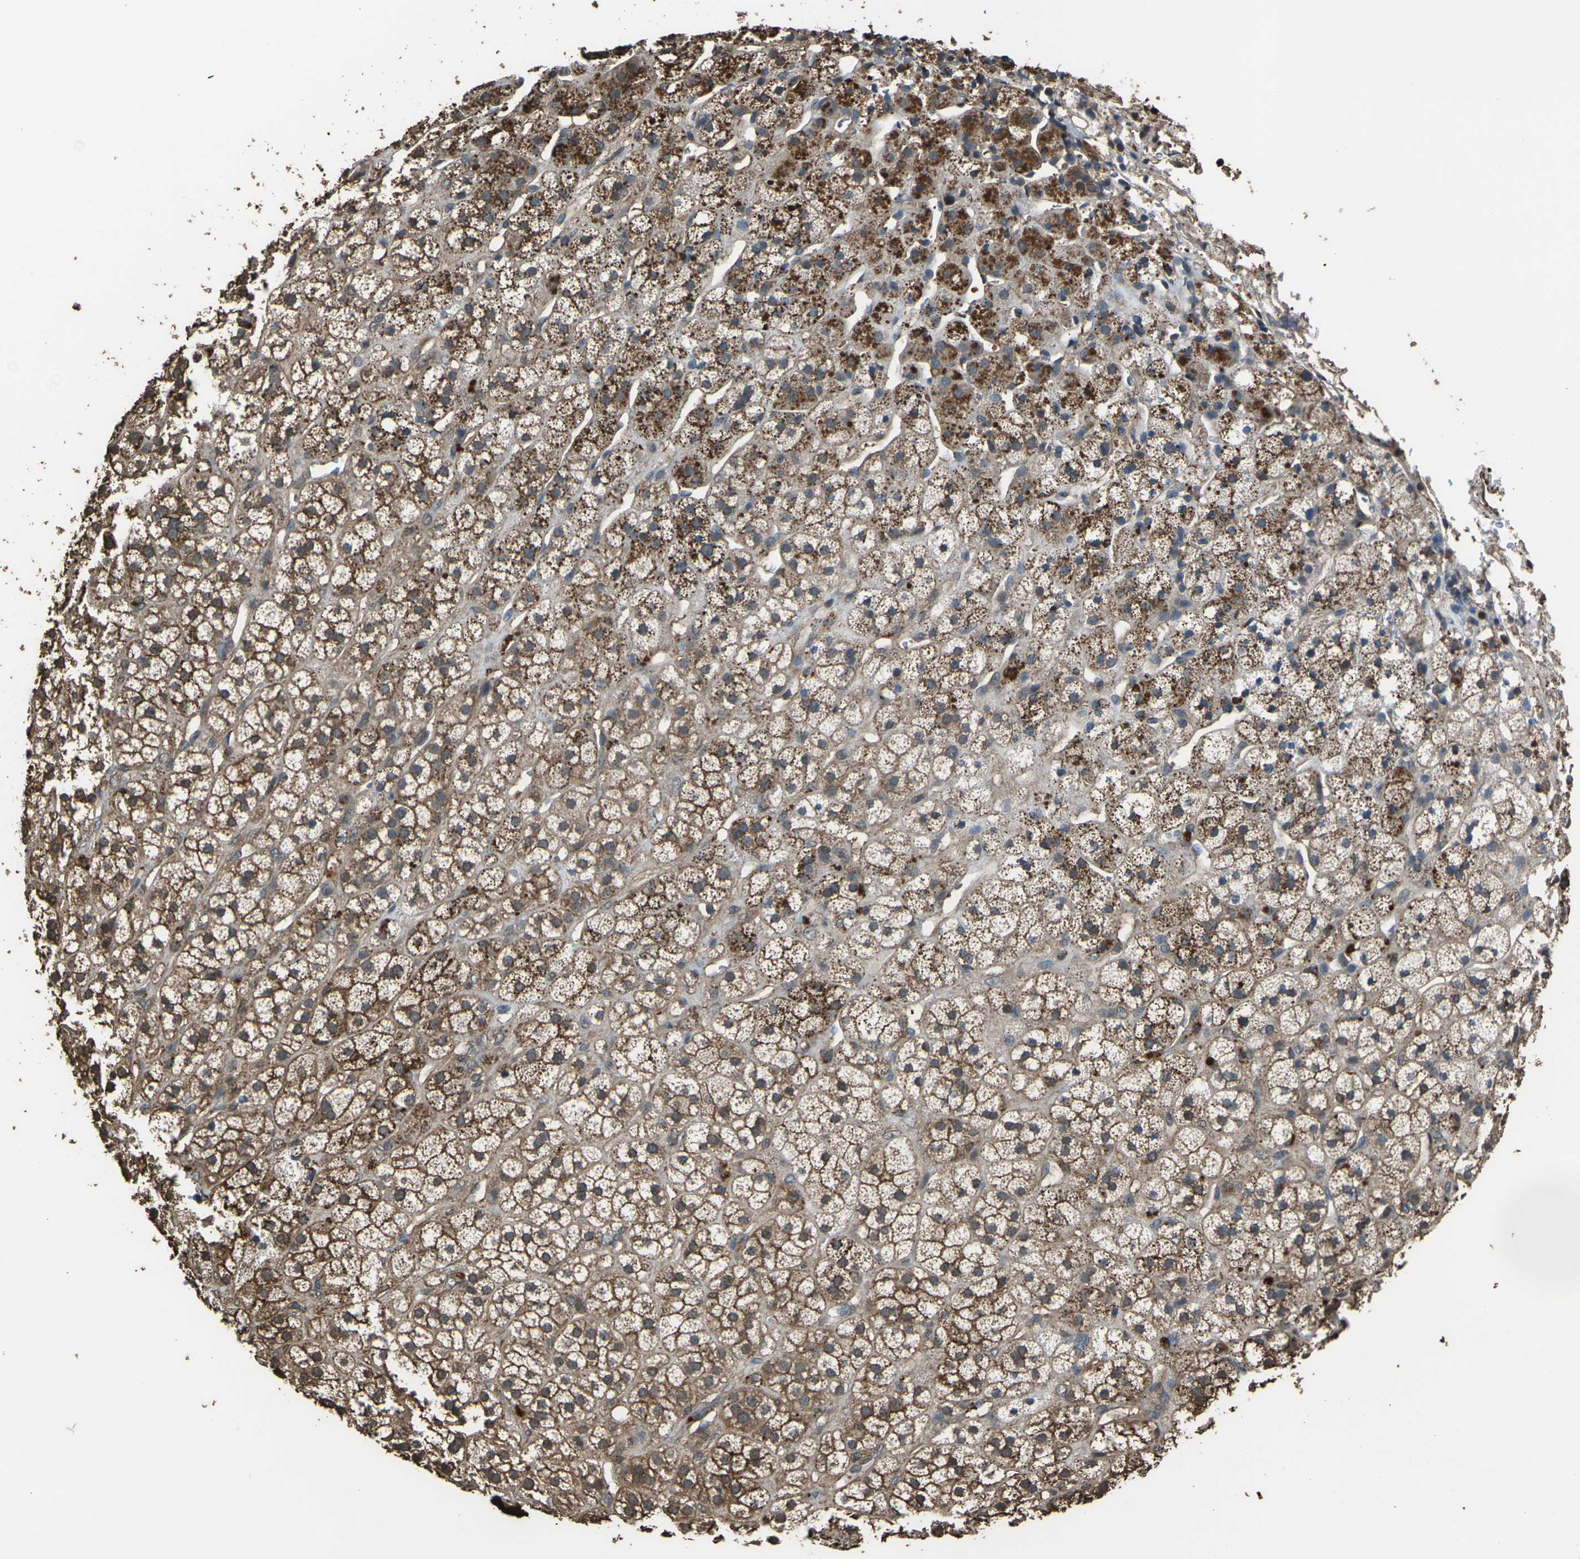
{"staining": {"intensity": "moderate", "quantity": ">75%", "location": "cytoplasmic/membranous"}, "tissue": "adrenal gland", "cell_type": "Glandular cells", "image_type": "normal", "snomed": [{"axis": "morphology", "description": "Normal tissue, NOS"}, {"axis": "topography", "description": "Adrenal gland"}], "caption": "DAB immunohistochemical staining of normal human adrenal gland shows moderate cytoplasmic/membranous protein staining in approximately >75% of glandular cells. The protein is stained brown, and the nuclei are stained in blue (DAB (3,3'-diaminobenzidine) IHC with brightfield microscopy, high magnification).", "gene": "DHPS", "patient": {"sex": "male", "age": 56}}